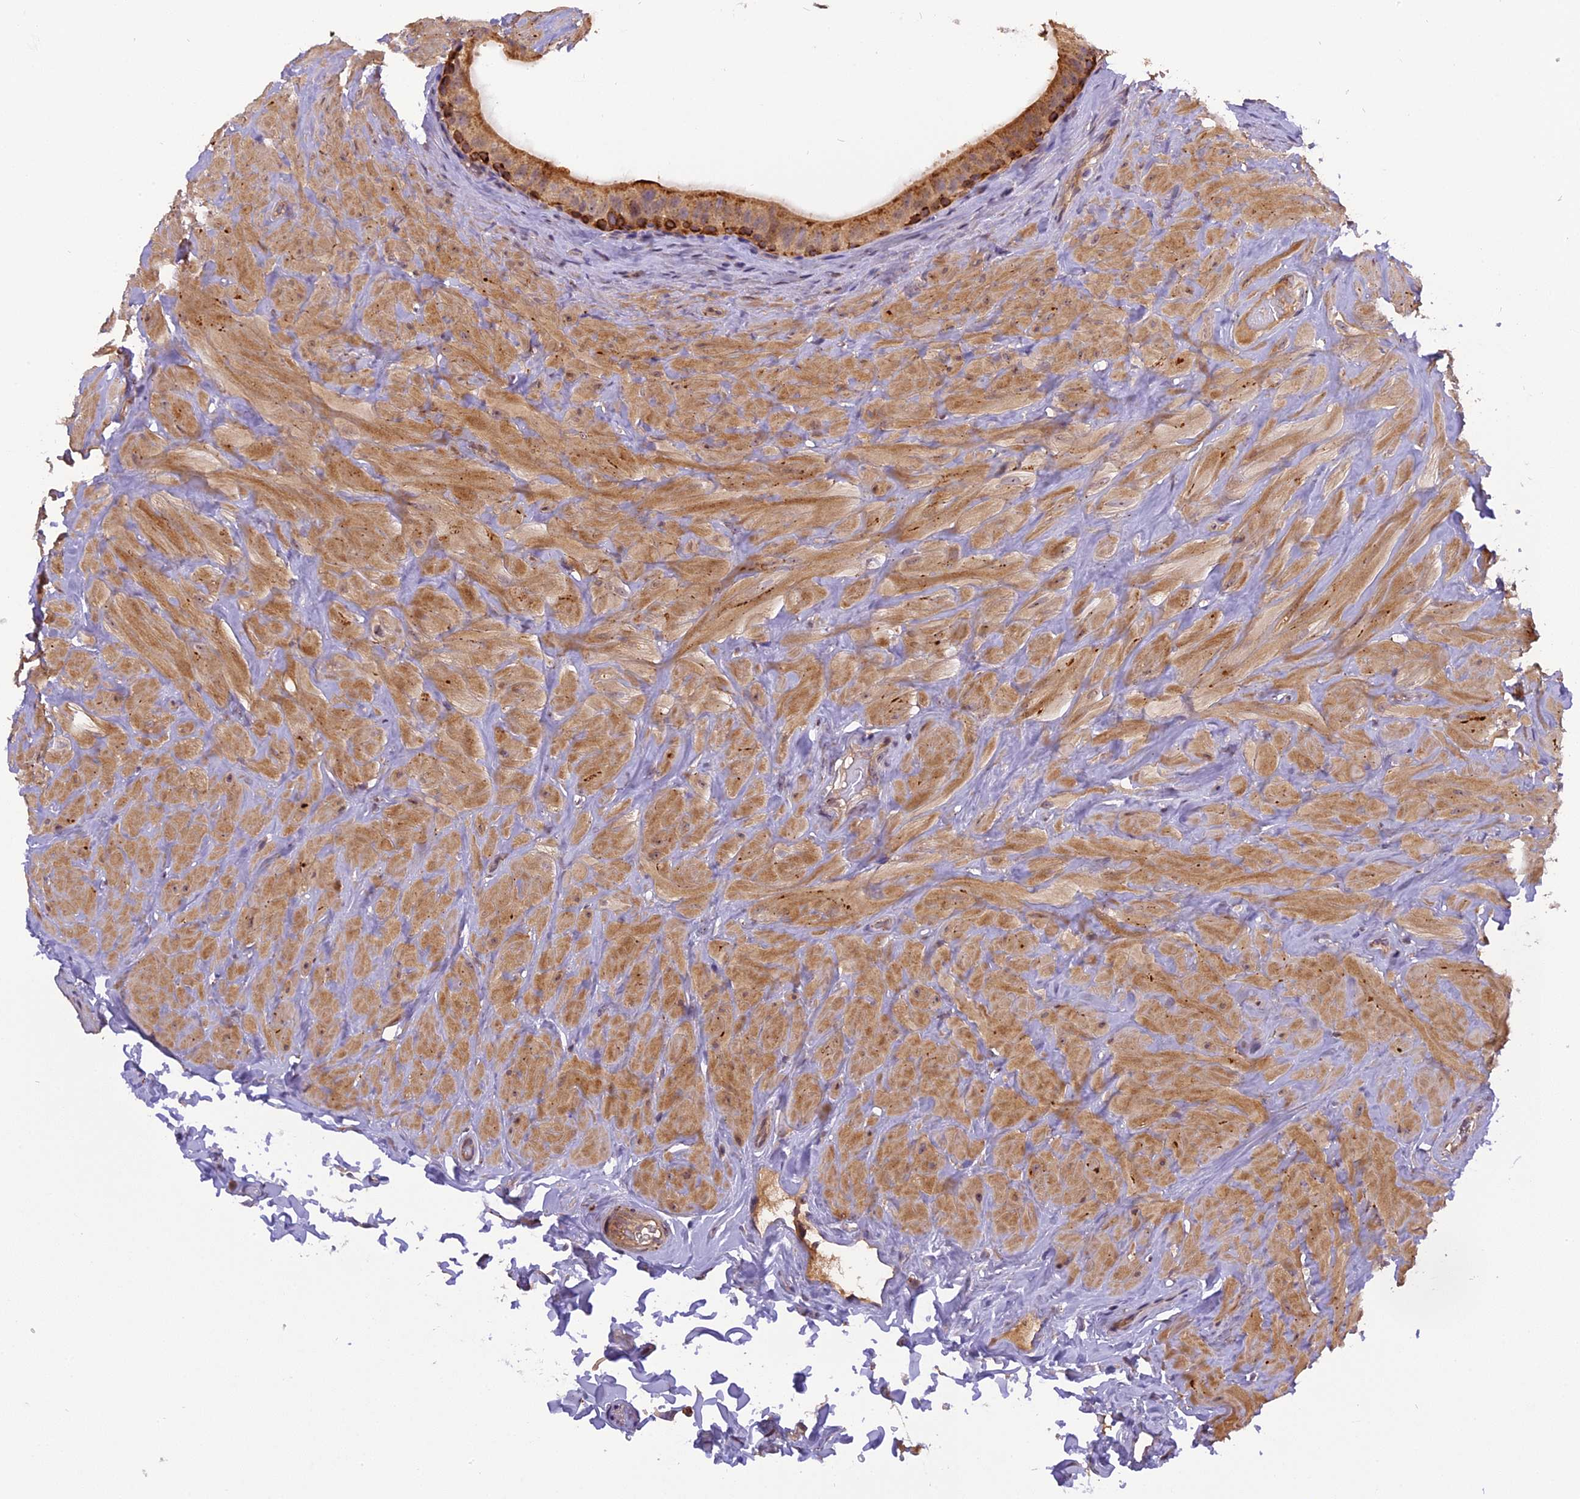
{"staining": {"intensity": "strong", "quantity": "<25%", "location": "cytoplasmic/membranous"}, "tissue": "epididymis", "cell_type": "Glandular cells", "image_type": "normal", "snomed": [{"axis": "morphology", "description": "Normal tissue, NOS"}, {"axis": "topography", "description": "Soft tissue"}, {"axis": "topography", "description": "Vascular tissue"}, {"axis": "topography", "description": "Epididymis"}], "caption": "This is a histology image of immunohistochemistry (IHC) staining of normal epididymis, which shows strong positivity in the cytoplasmic/membranous of glandular cells.", "gene": "FNIP2", "patient": {"sex": "male", "age": 49}}